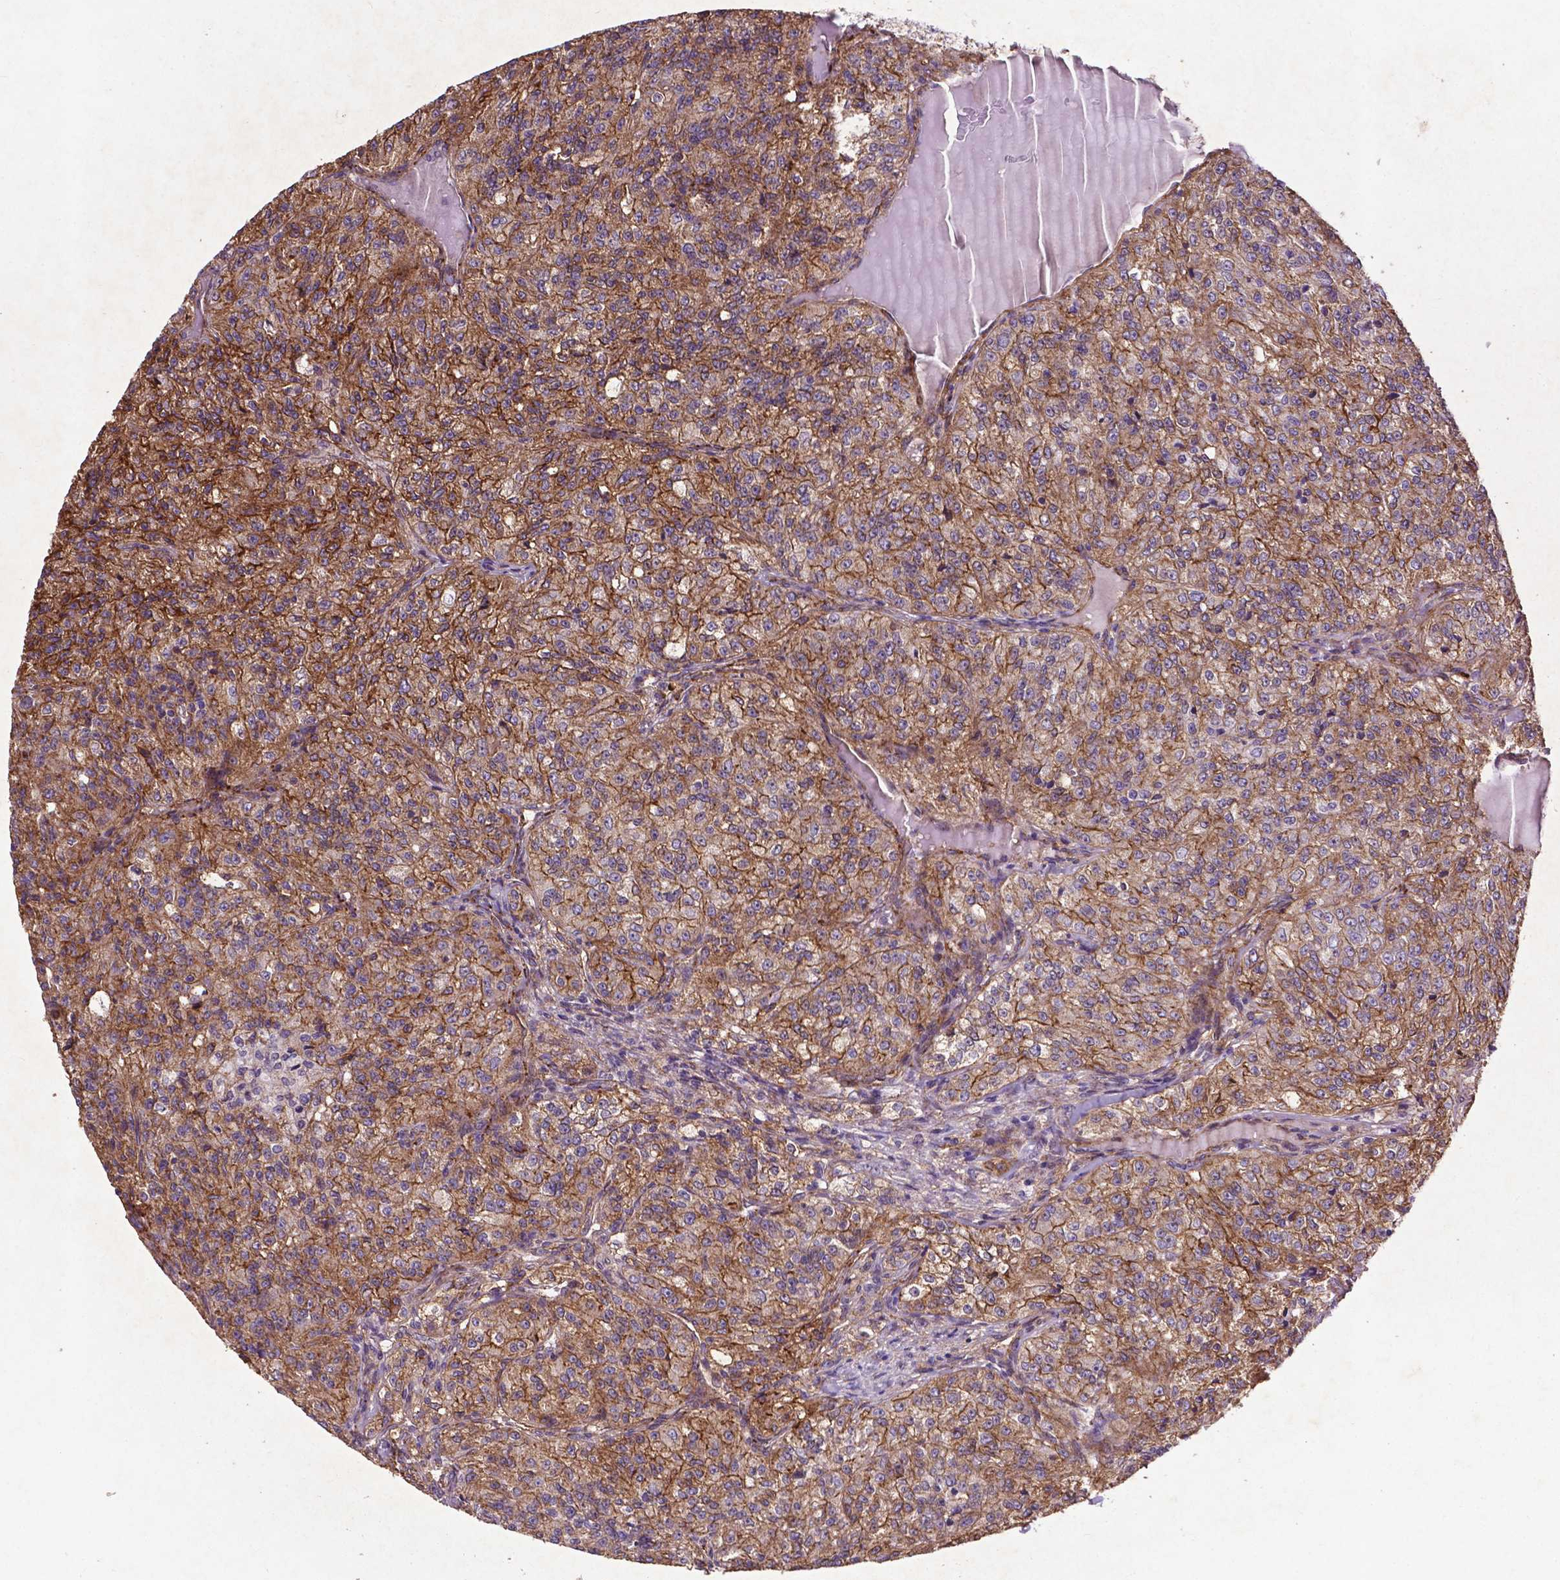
{"staining": {"intensity": "moderate", "quantity": ">75%", "location": "cytoplasmic/membranous"}, "tissue": "renal cancer", "cell_type": "Tumor cells", "image_type": "cancer", "snomed": [{"axis": "morphology", "description": "Adenocarcinoma, NOS"}, {"axis": "topography", "description": "Kidney"}], "caption": "Adenocarcinoma (renal) was stained to show a protein in brown. There is medium levels of moderate cytoplasmic/membranous expression in about >75% of tumor cells.", "gene": "RRAS", "patient": {"sex": "female", "age": 63}}